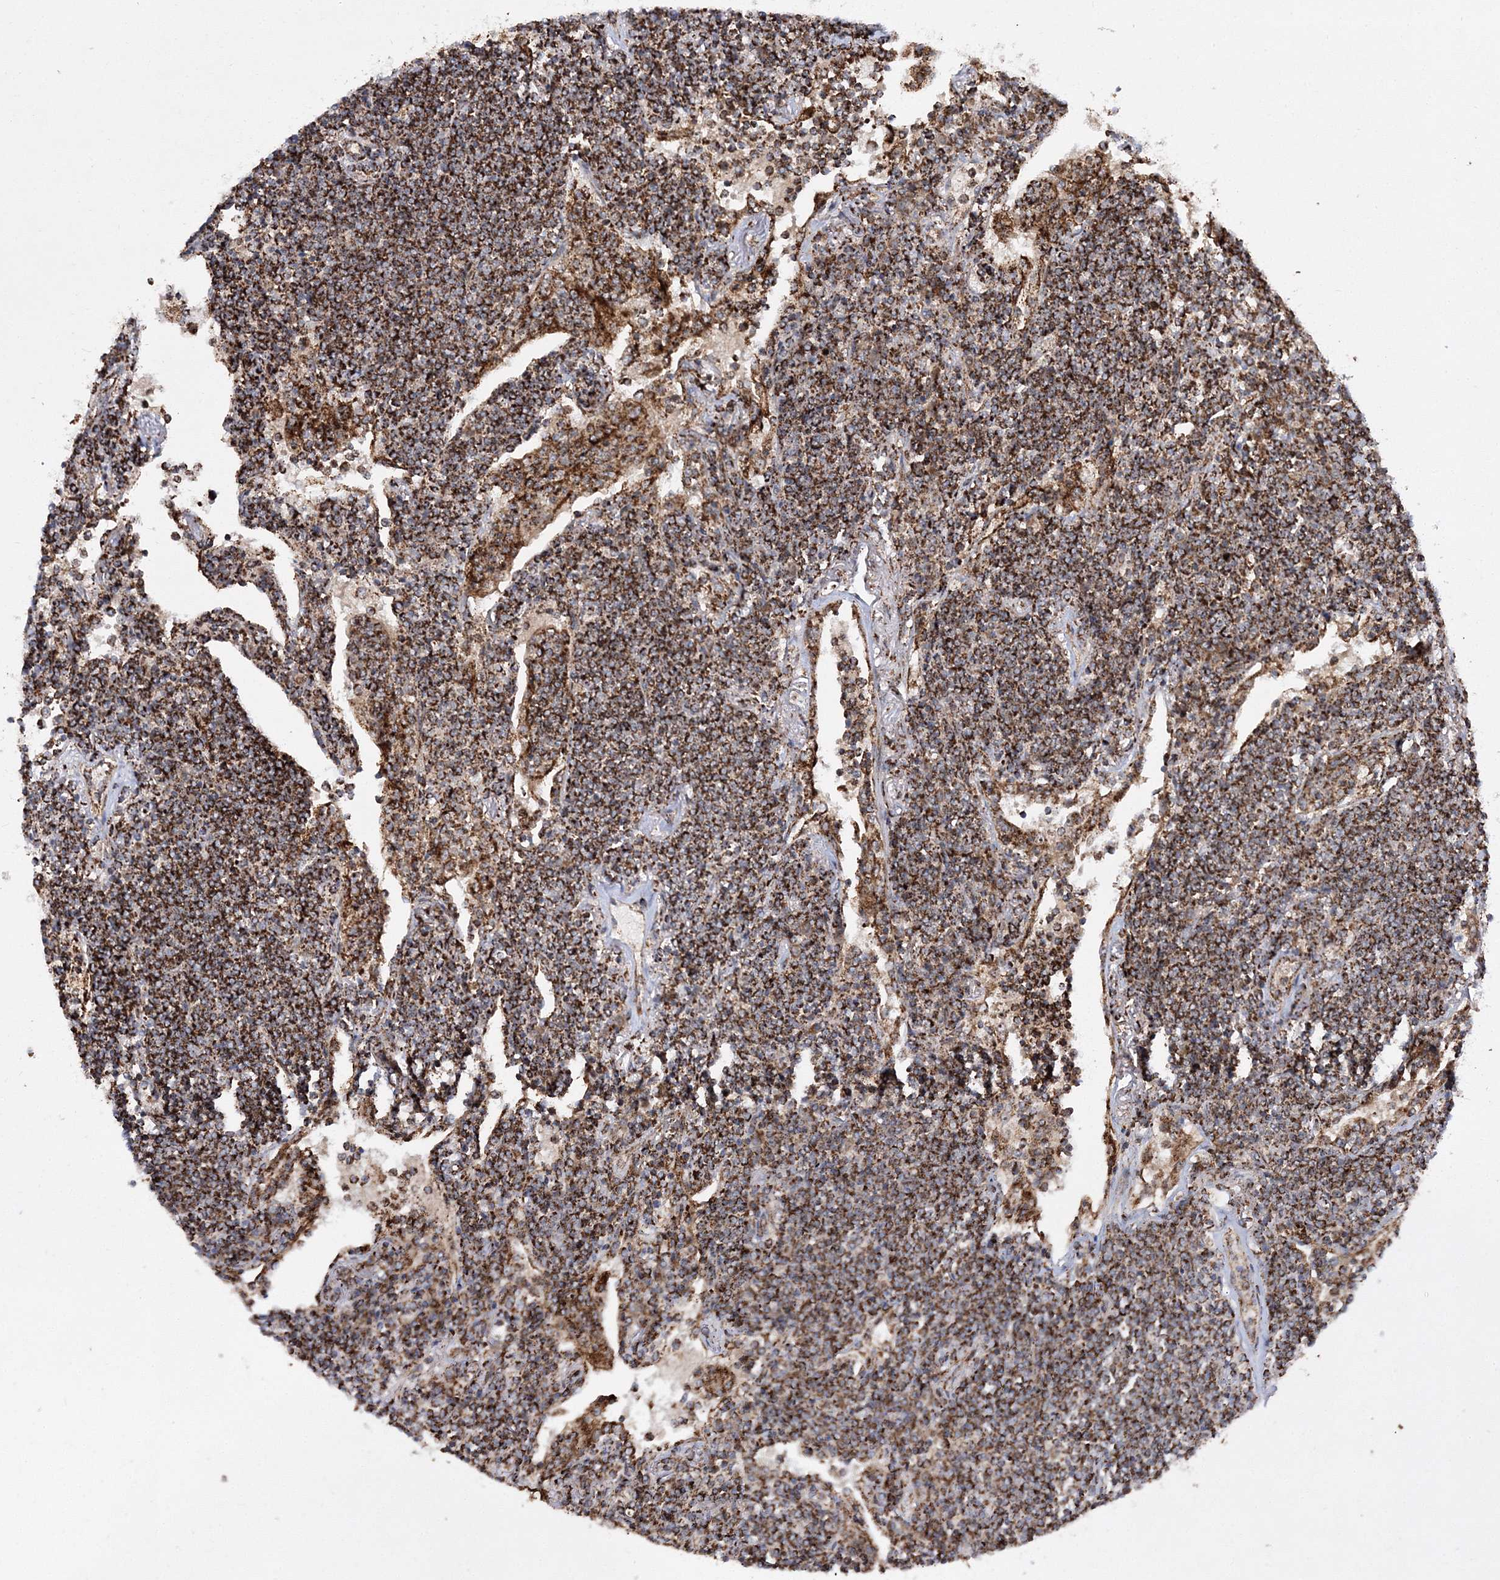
{"staining": {"intensity": "strong", "quantity": ">75%", "location": "cytoplasmic/membranous"}, "tissue": "lymphoma", "cell_type": "Tumor cells", "image_type": "cancer", "snomed": [{"axis": "morphology", "description": "Malignant lymphoma, non-Hodgkin's type, Low grade"}, {"axis": "topography", "description": "Lung"}], "caption": "This is a histology image of immunohistochemistry staining of lymphoma, which shows strong positivity in the cytoplasmic/membranous of tumor cells.", "gene": "SCRN3", "patient": {"sex": "female", "age": 71}}